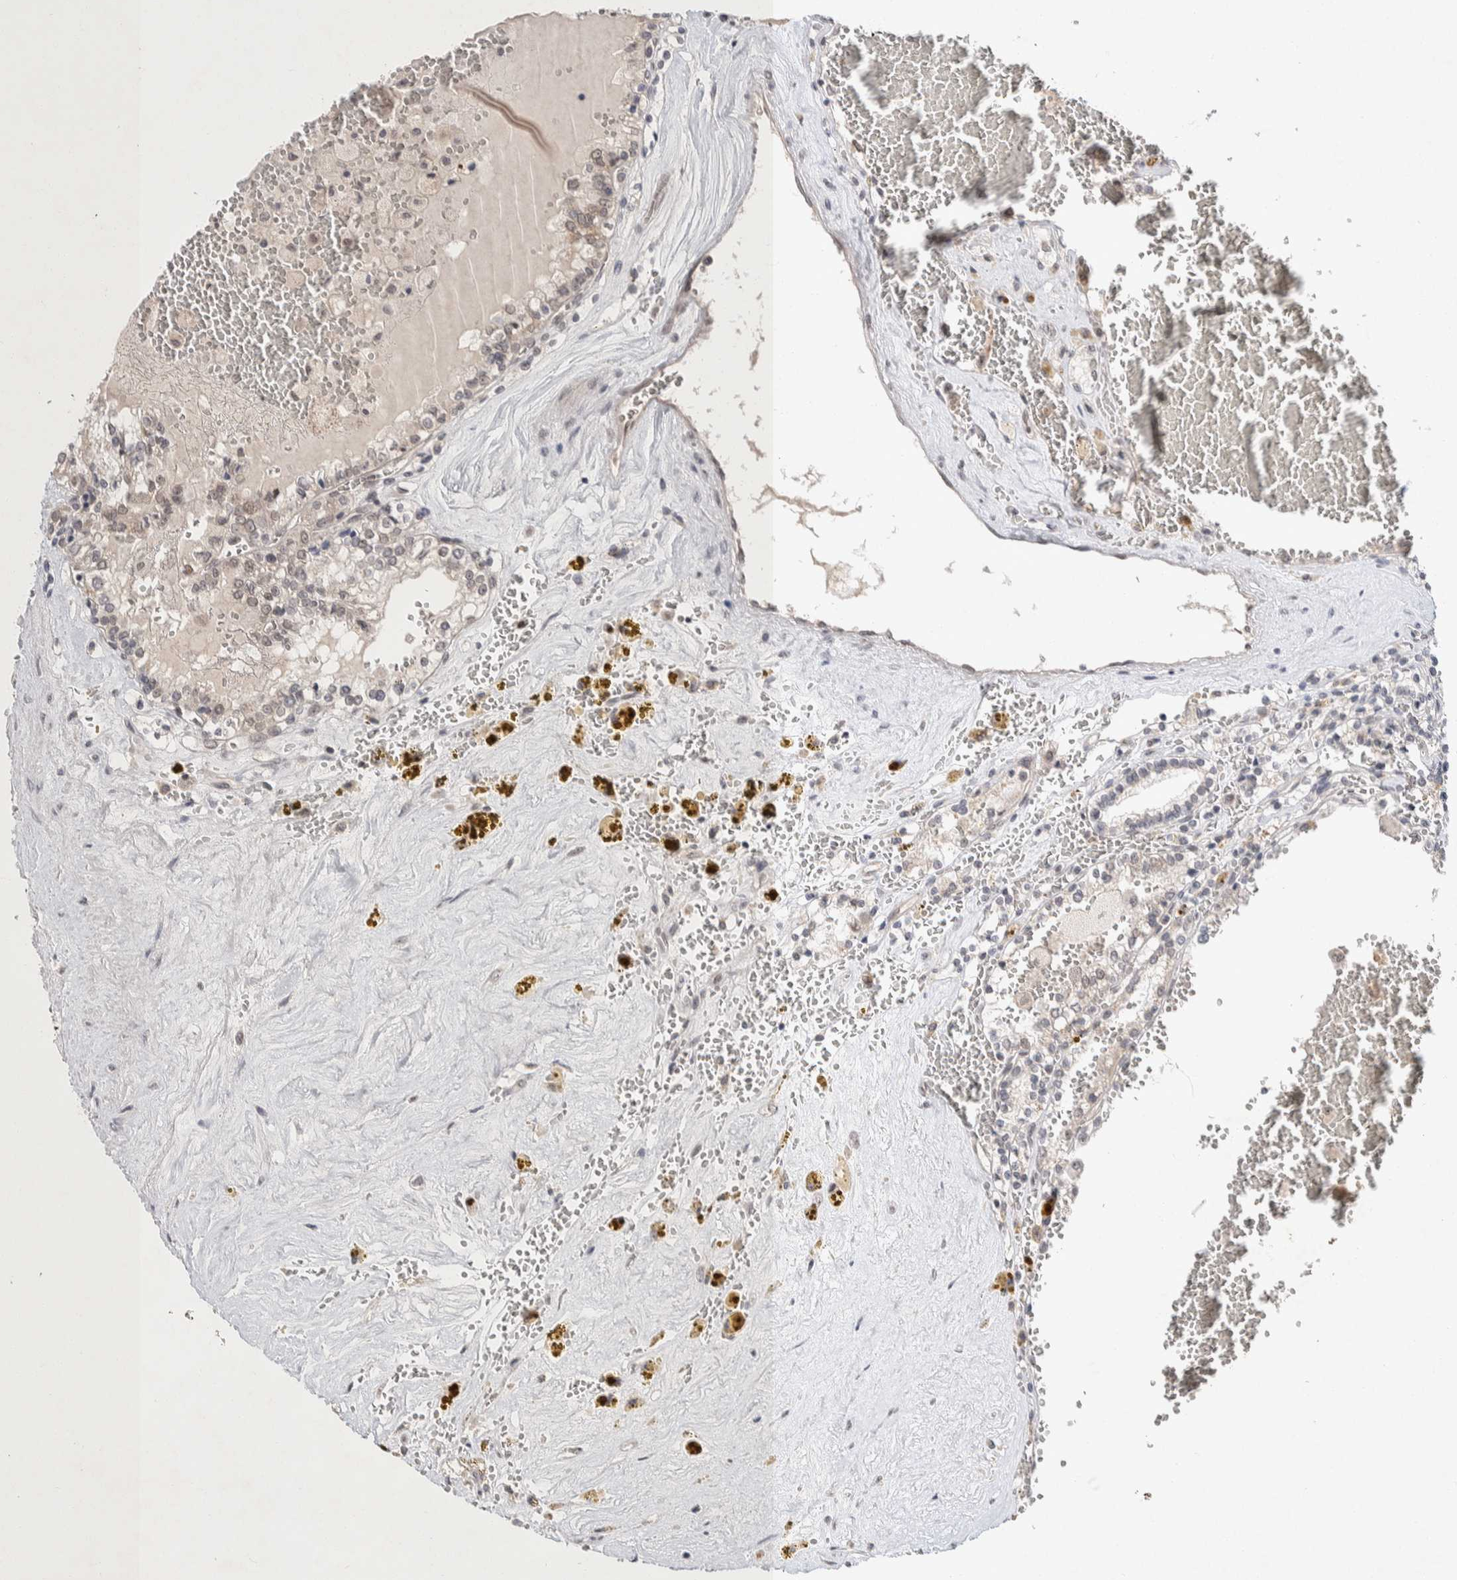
{"staining": {"intensity": "negative", "quantity": "none", "location": "none"}, "tissue": "renal cancer", "cell_type": "Tumor cells", "image_type": "cancer", "snomed": [{"axis": "morphology", "description": "Adenocarcinoma, NOS"}, {"axis": "topography", "description": "Kidney"}], "caption": "Immunohistochemistry (IHC) of human renal adenocarcinoma displays no expression in tumor cells.", "gene": "CRAT", "patient": {"sex": "female", "age": 56}}